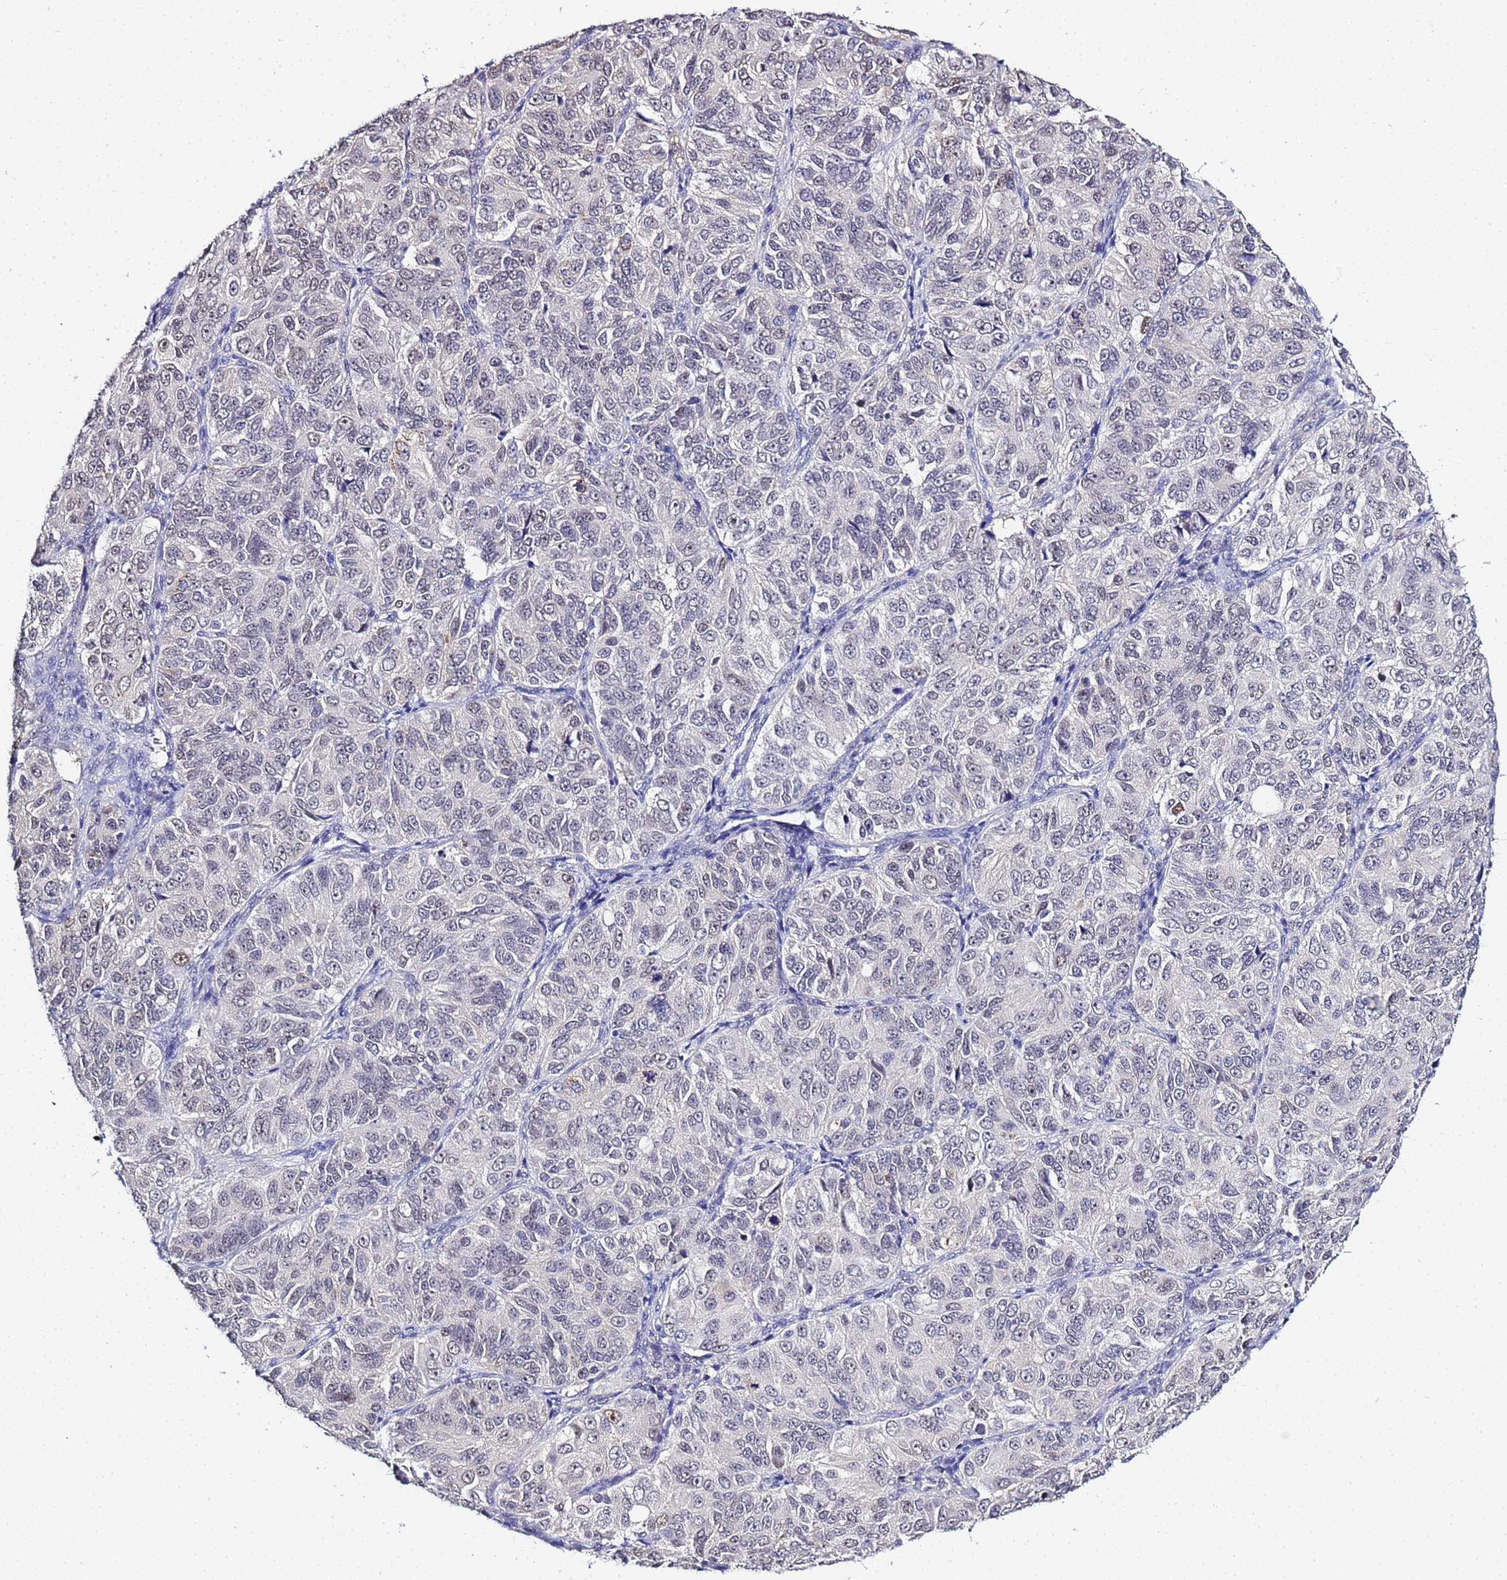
{"staining": {"intensity": "weak", "quantity": "<25%", "location": "nuclear"}, "tissue": "ovarian cancer", "cell_type": "Tumor cells", "image_type": "cancer", "snomed": [{"axis": "morphology", "description": "Carcinoma, endometroid"}, {"axis": "topography", "description": "Ovary"}], "caption": "An immunohistochemistry (IHC) image of ovarian cancer is shown. There is no staining in tumor cells of ovarian cancer.", "gene": "ACTL6B", "patient": {"sex": "female", "age": 51}}